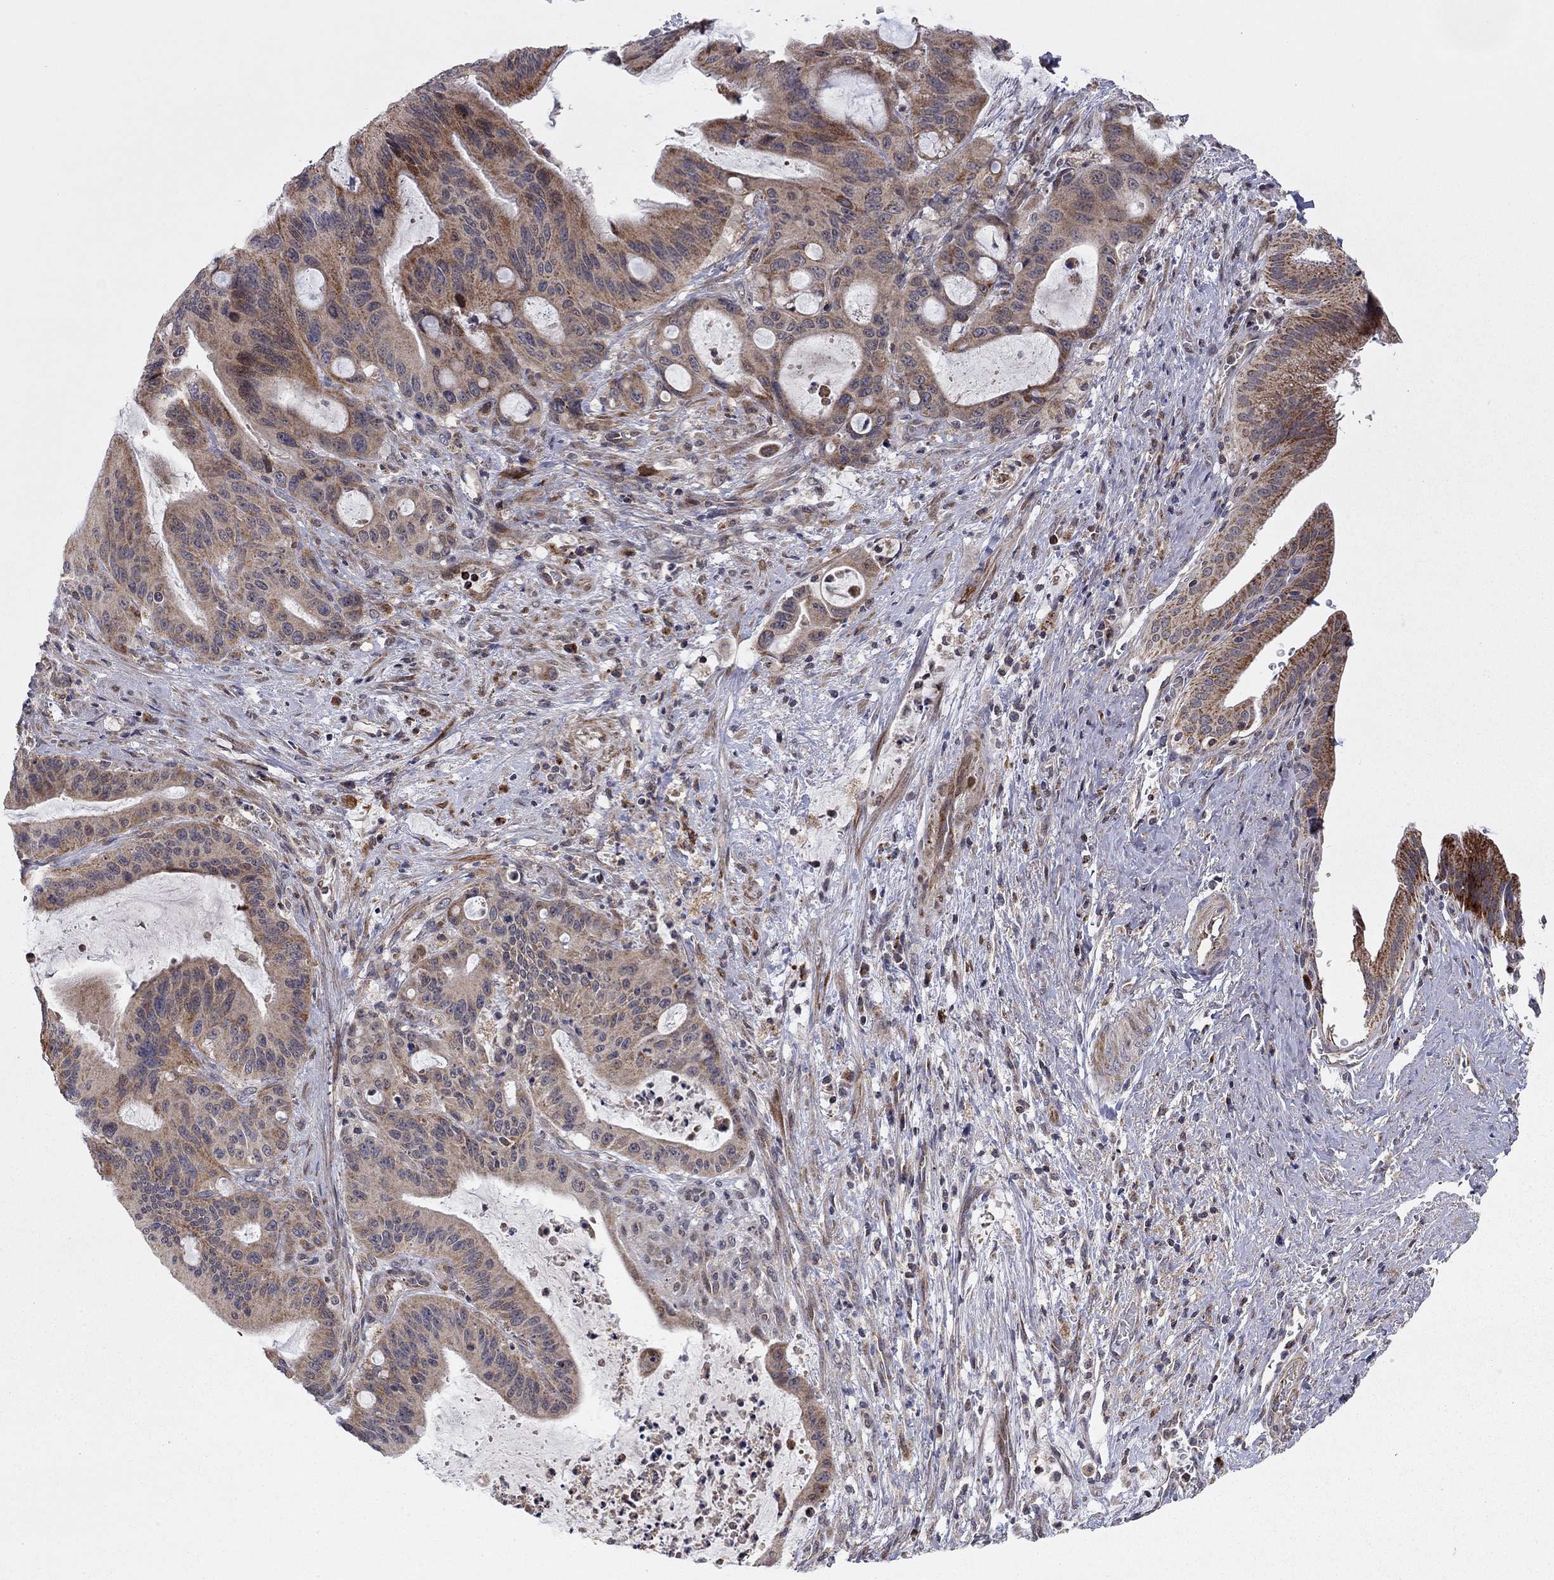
{"staining": {"intensity": "moderate", "quantity": "25%-75%", "location": "cytoplasmic/membranous"}, "tissue": "liver cancer", "cell_type": "Tumor cells", "image_type": "cancer", "snomed": [{"axis": "morphology", "description": "Cholangiocarcinoma"}, {"axis": "topography", "description": "Liver"}], "caption": "About 25%-75% of tumor cells in human liver cancer (cholangiocarcinoma) exhibit moderate cytoplasmic/membranous protein positivity as visualized by brown immunohistochemical staining.", "gene": "IDS", "patient": {"sex": "female", "age": 73}}